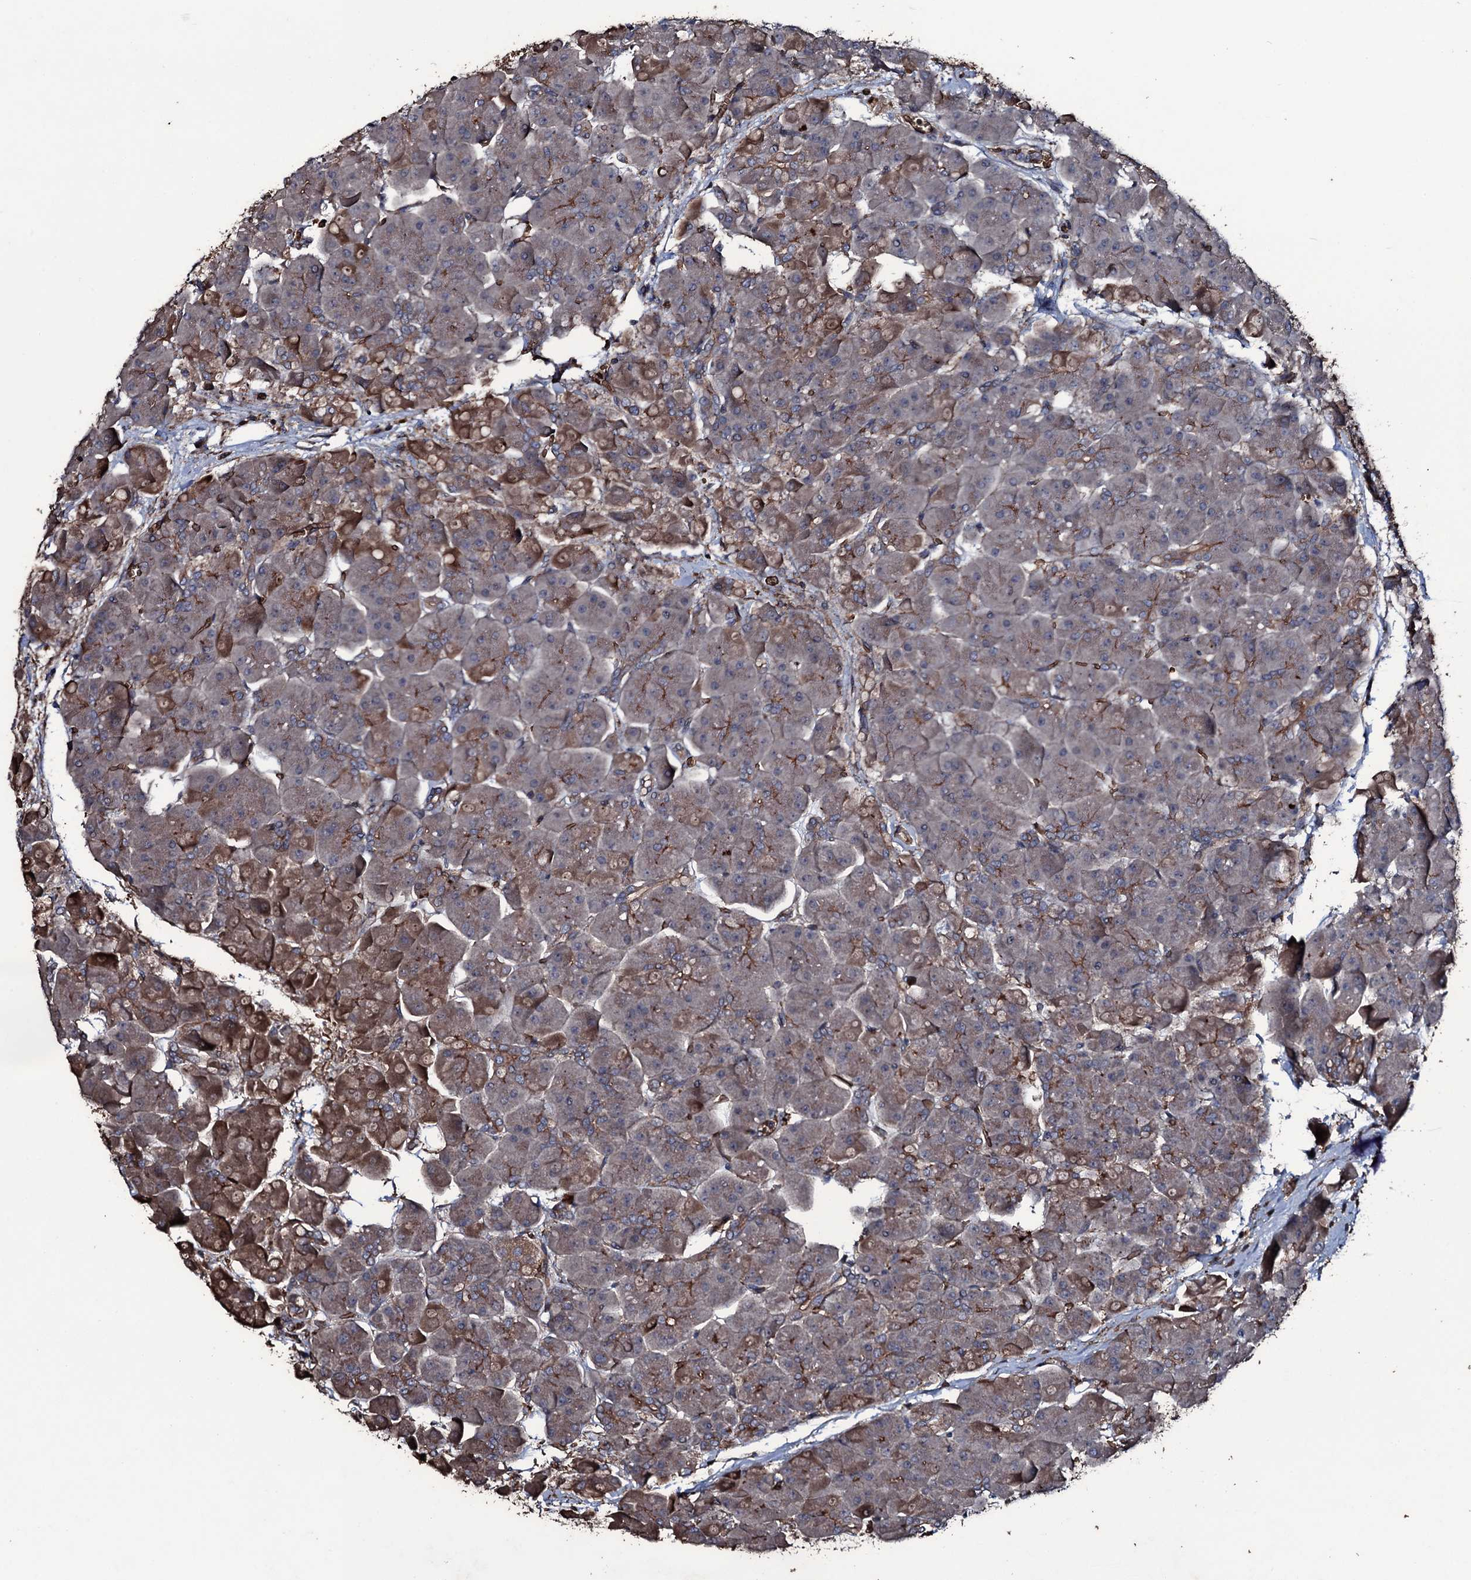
{"staining": {"intensity": "strong", "quantity": "25%-75%", "location": "cytoplasmic/membranous"}, "tissue": "pancreas", "cell_type": "Exocrine glandular cells", "image_type": "normal", "snomed": [{"axis": "morphology", "description": "Normal tissue, NOS"}, {"axis": "topography", "description": "Pancreas"}], "caption": "A brown stain highlights strong cytoplasmic/membranous staining of a protein in exocrine glandular cells of normal pancreas. (Brightfield microscopy of DAB IHC at high magnification).", "gene": "ZSWIM8", "patient": {"sex": "male", "age": 66}}